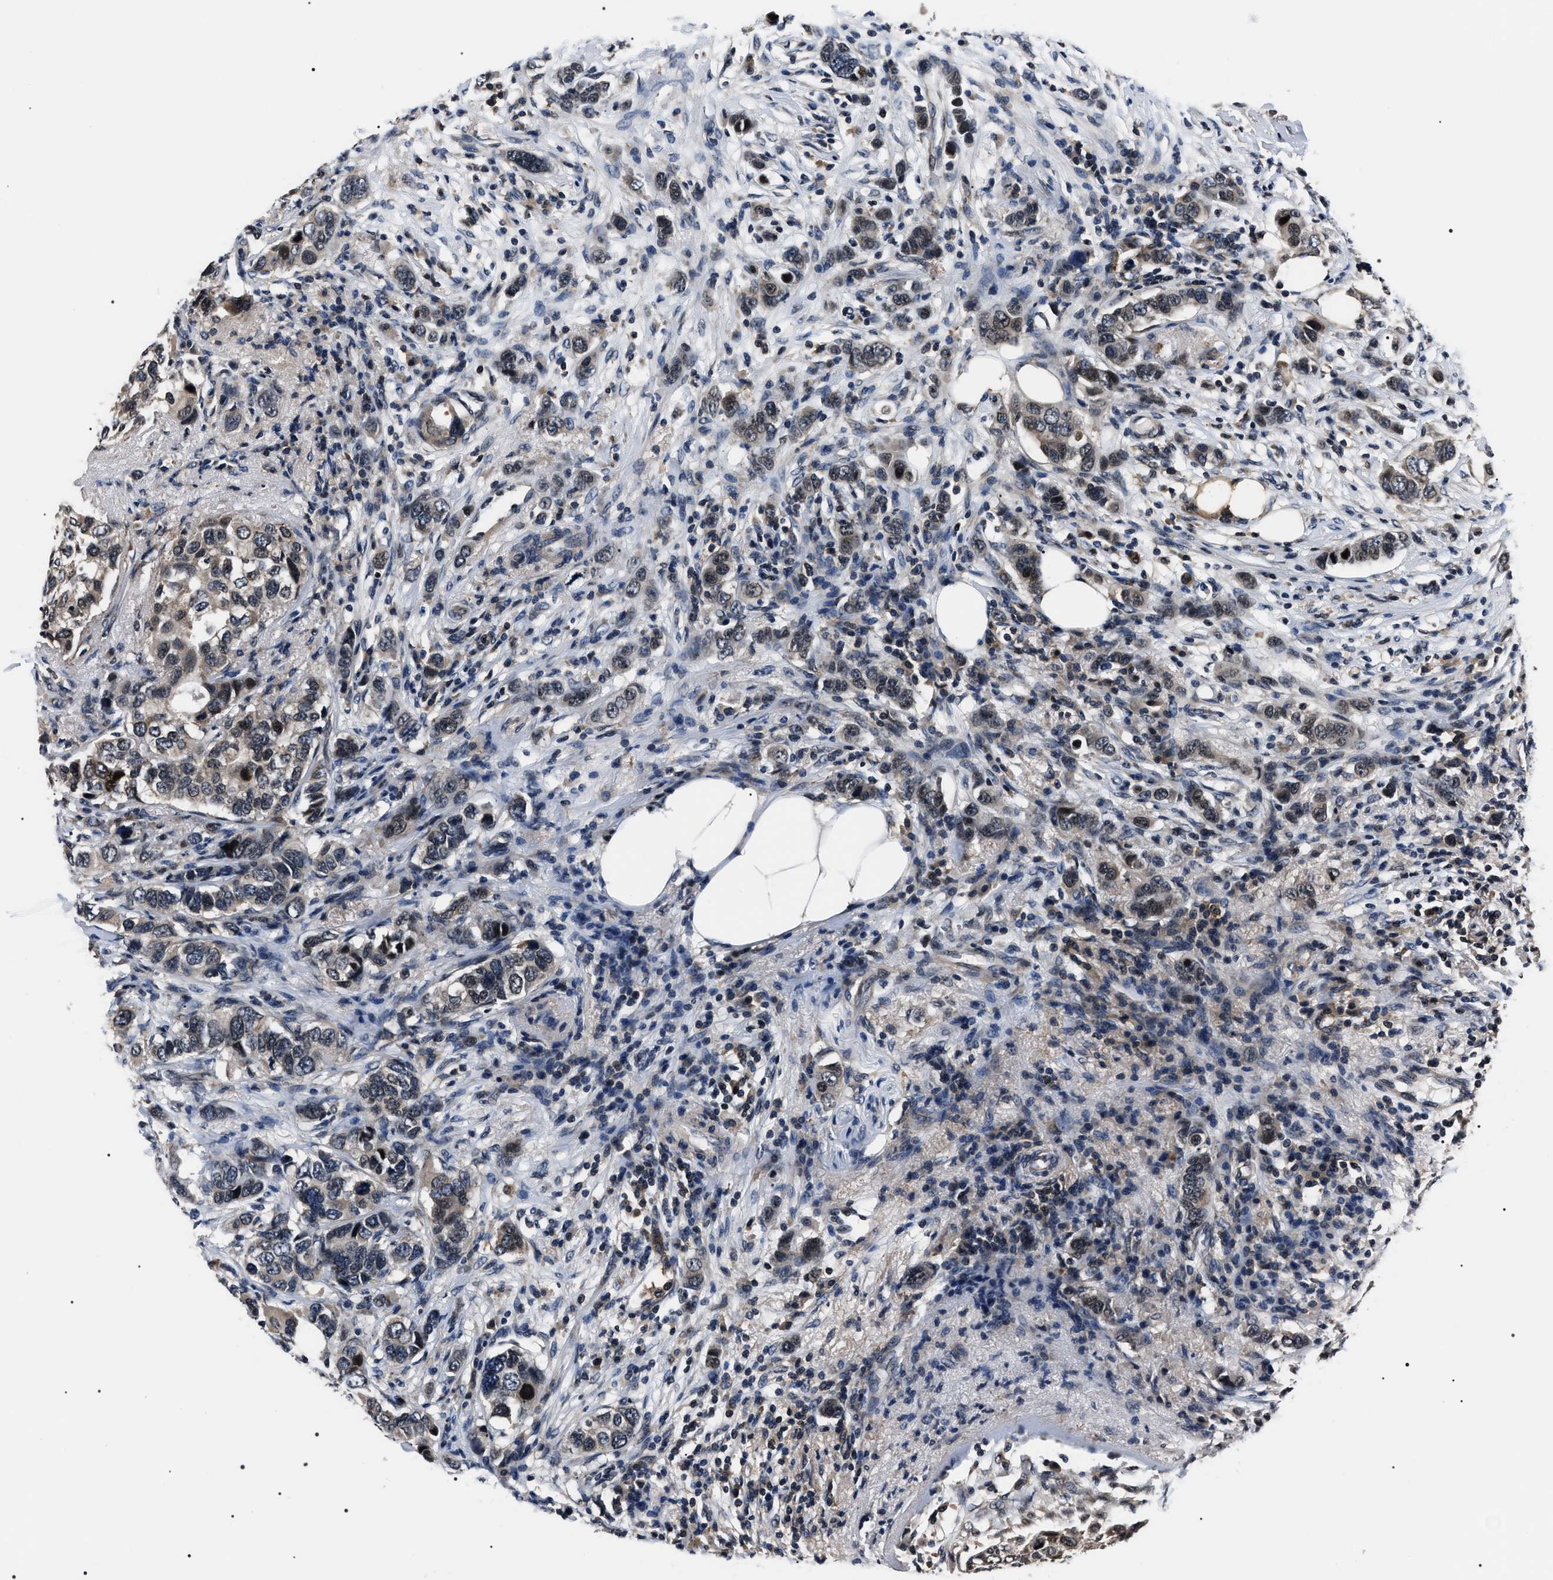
{"staining": {"intensity": "weak", "quantity": ">75%", "location": "cytoplasmic/membranous,nuclear"}, "tissue": "breast cancer", "cell_type": "Tumor cells", "image_type": "cancer", "snomed": [{"axis": "morphology", "description": "Duct carcinoma"}, {"axis": "topography", "description": "Breast"}], "caption": "This is a photomicrograph of IHC staining of breast cancer (invasive ductal carcinoma), which shows weak positivity in the cytoplasmic/membranous and nuclear of tumor cells.", "gene": "SIPA1", "patient": {"sex": "female", "age": 50}}